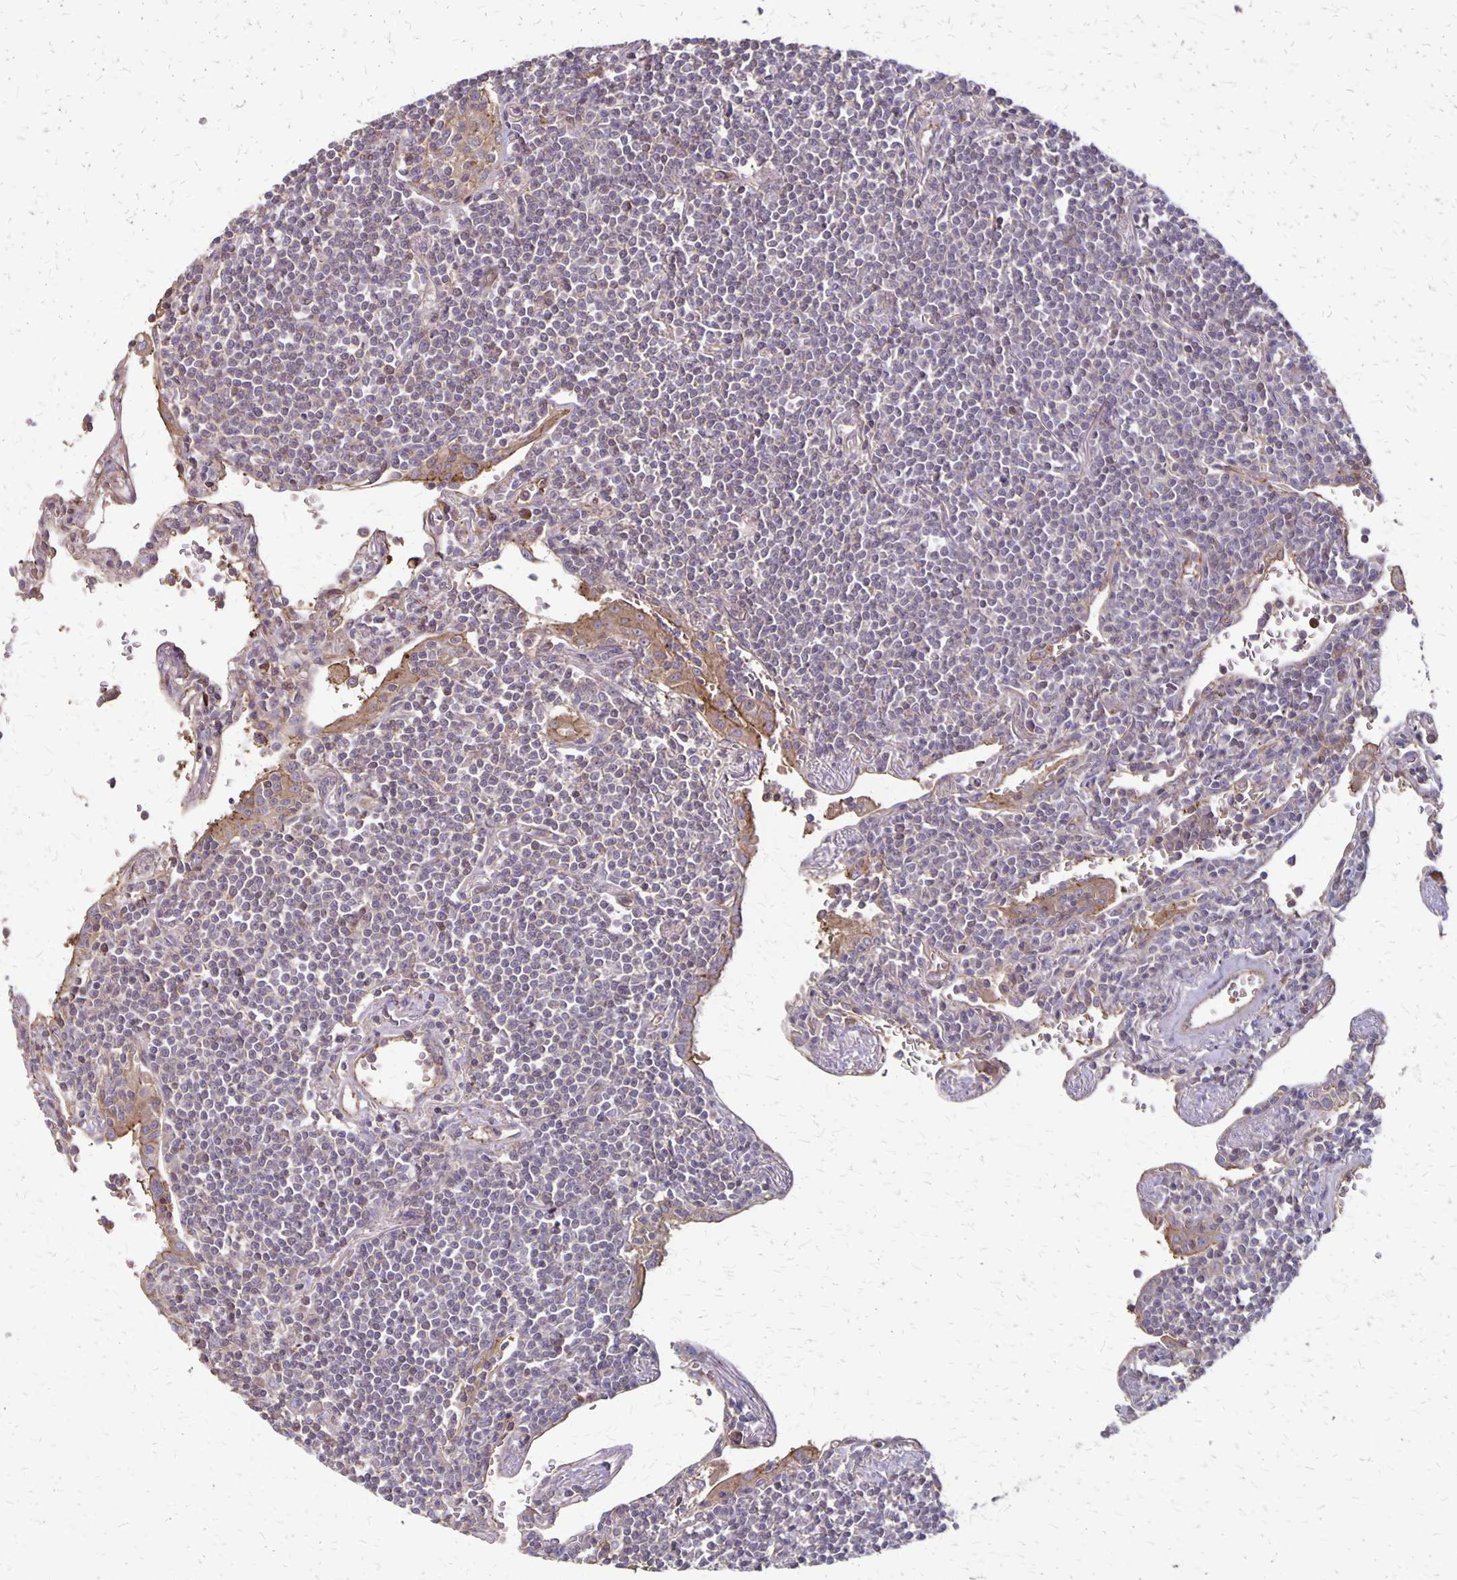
{"staining": {"intensity": "negative", "quantity": "none", "location": "none"}, "tissue": "lymphoma", "cell_type": "Tumor cells", "image_type": "cancer", "snomed": [{"axis": "morphology", "description": "Malignant lymphoma, non-Hodgkin's type, Low grade"}, {"axis": "topography", "description": "Lung"}], "caption": "Human lymphoma stained for a protein using IHC shows no expression in tumor cells.", "gene": "PROM2", "patient": {"sex": "female", "age": 71}}